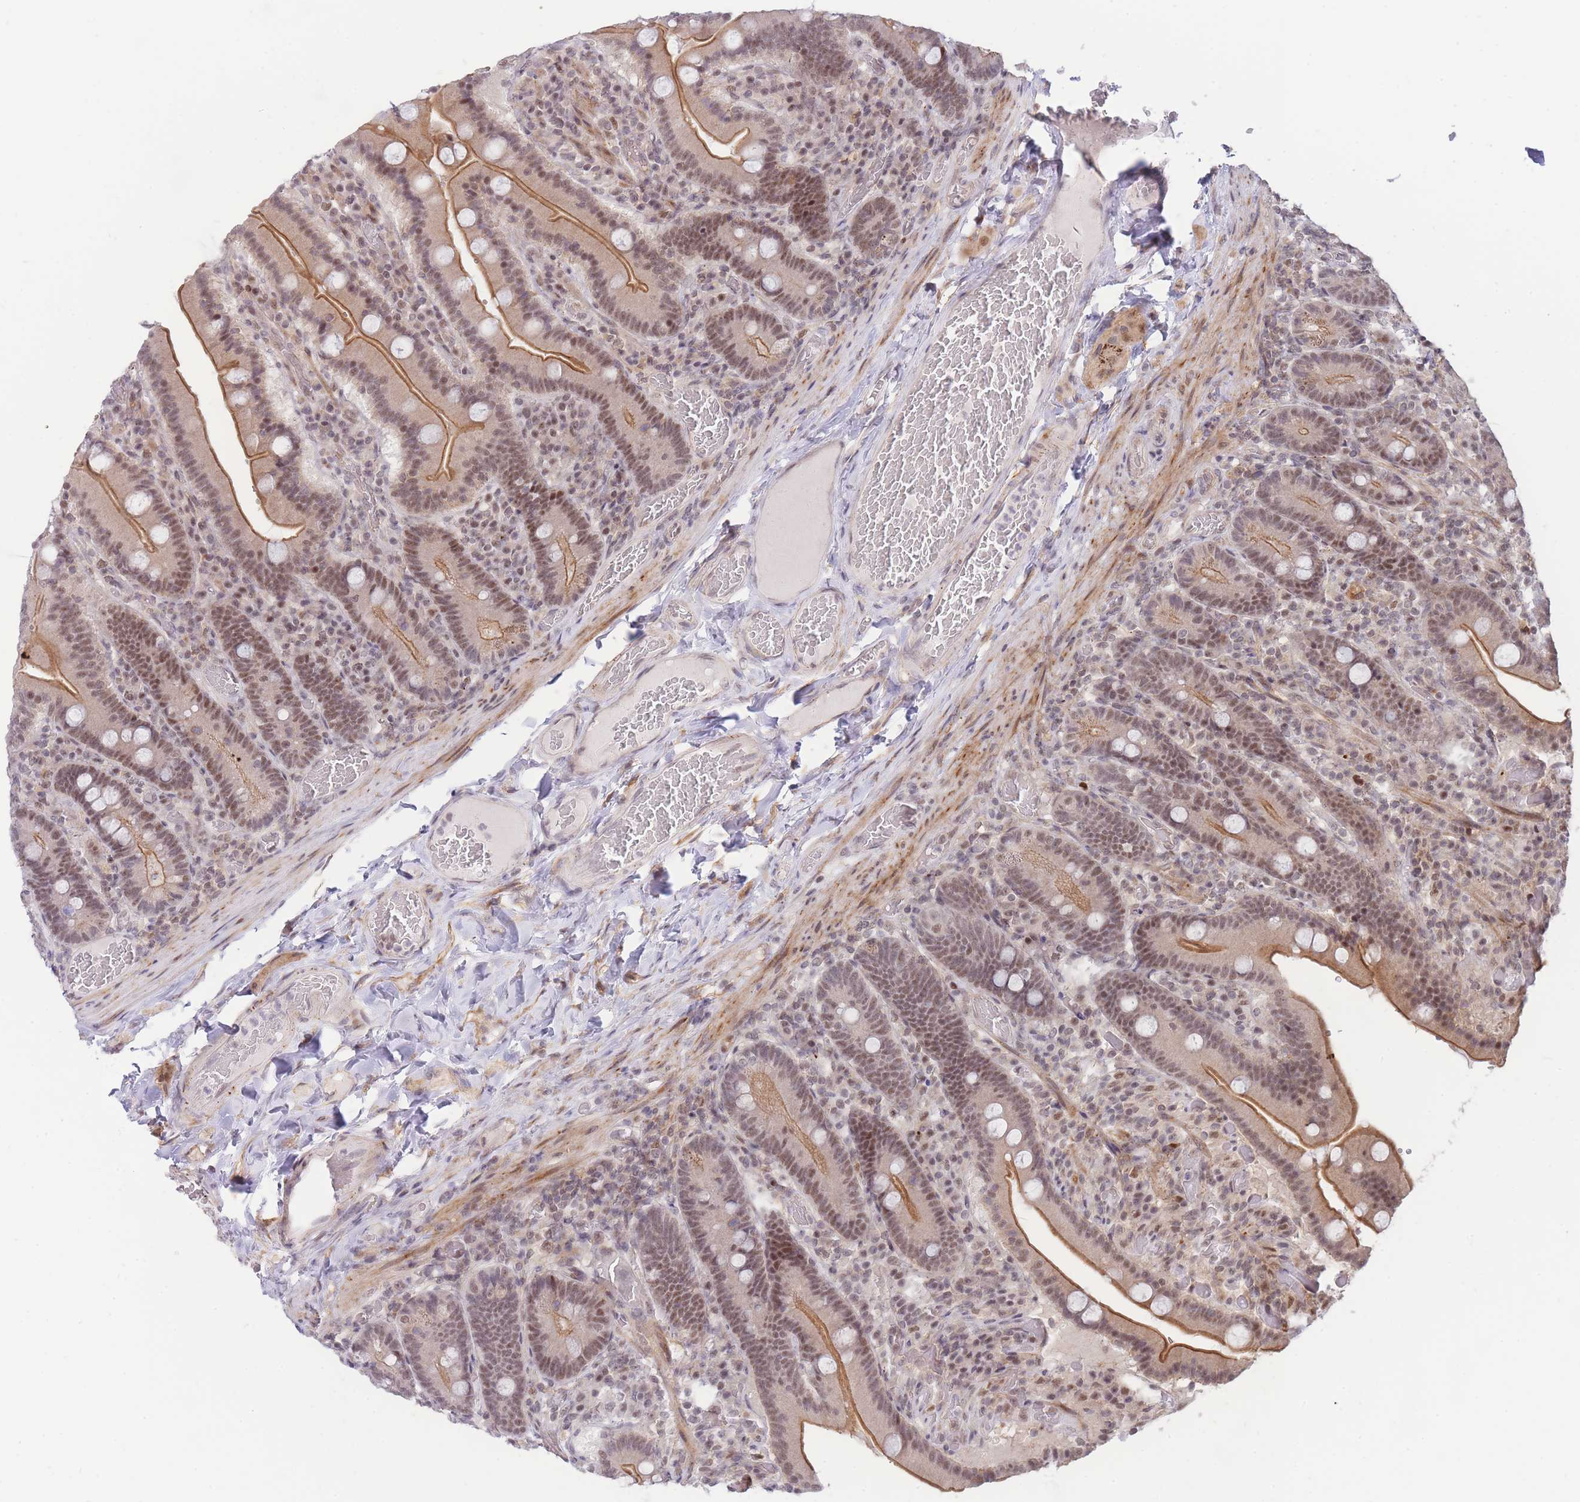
{"staining": {"intensity": "moderate", "quantity": ">75%", "location": "cytoplasmic/membranous,nuclear"}, "tissue": "duodenum", "cell_type": "Glandular cells", "image_type": "normal", "snomed": [{"axis": "morphology", "description": "Normal tissue, NOS"}, {"axis": "topography", "description": "Duodenum"}], "caption": "Protein staining of unremarkable duodenum exhibits moderate cytoplasmic/membranous,nuclear positivity in about >75% of glandular cells.", "gene": "BOD1L1", "patient": {"sex": "female", "age": 62}}